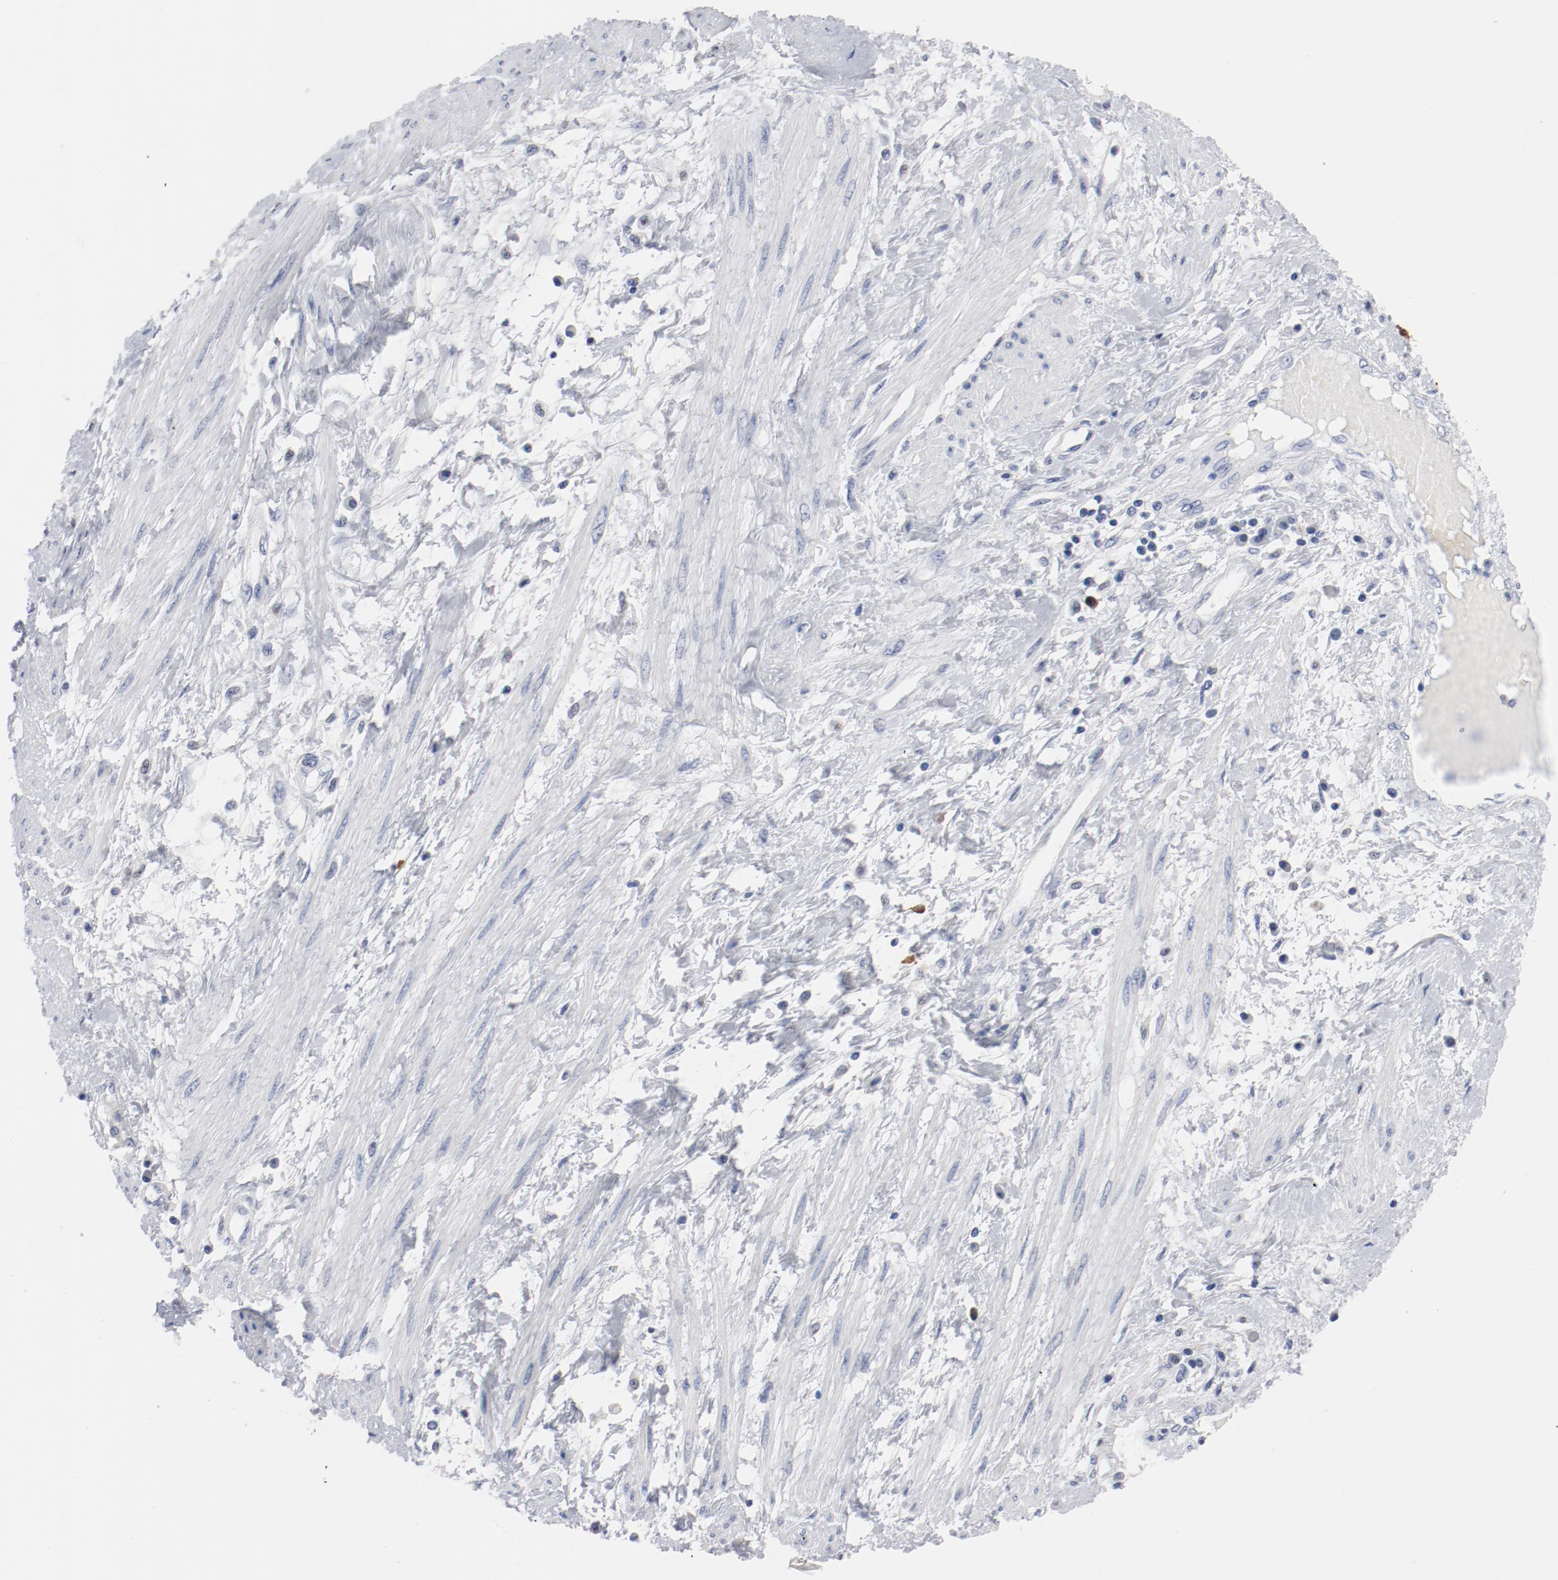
{"staining": {"intensity": "moderate", "quantity": "25%-75%", "location": "nuclear"}, "tissue": "cervical cancer", "cell_type": "Tumor cells", "image_type": "cancer", "snomed": [{"axis": "morphology", "description": "Squamous cell carcinoma, NOS"}, {"axis": "topography", "description": "Cervix"}], "caption": "Moderate nuclear expression is identified in about 25%-75% of tumor cells in cervical cancer (squamous cell carcinoma). (Stains: DAB (3,3'-diaminobenzidine) in brown, nuclei in blue, Microscopy: brightfield microscopy at high magnification).", "gene": "CDC20", "patient": {"sex": "female", "age": 57}}